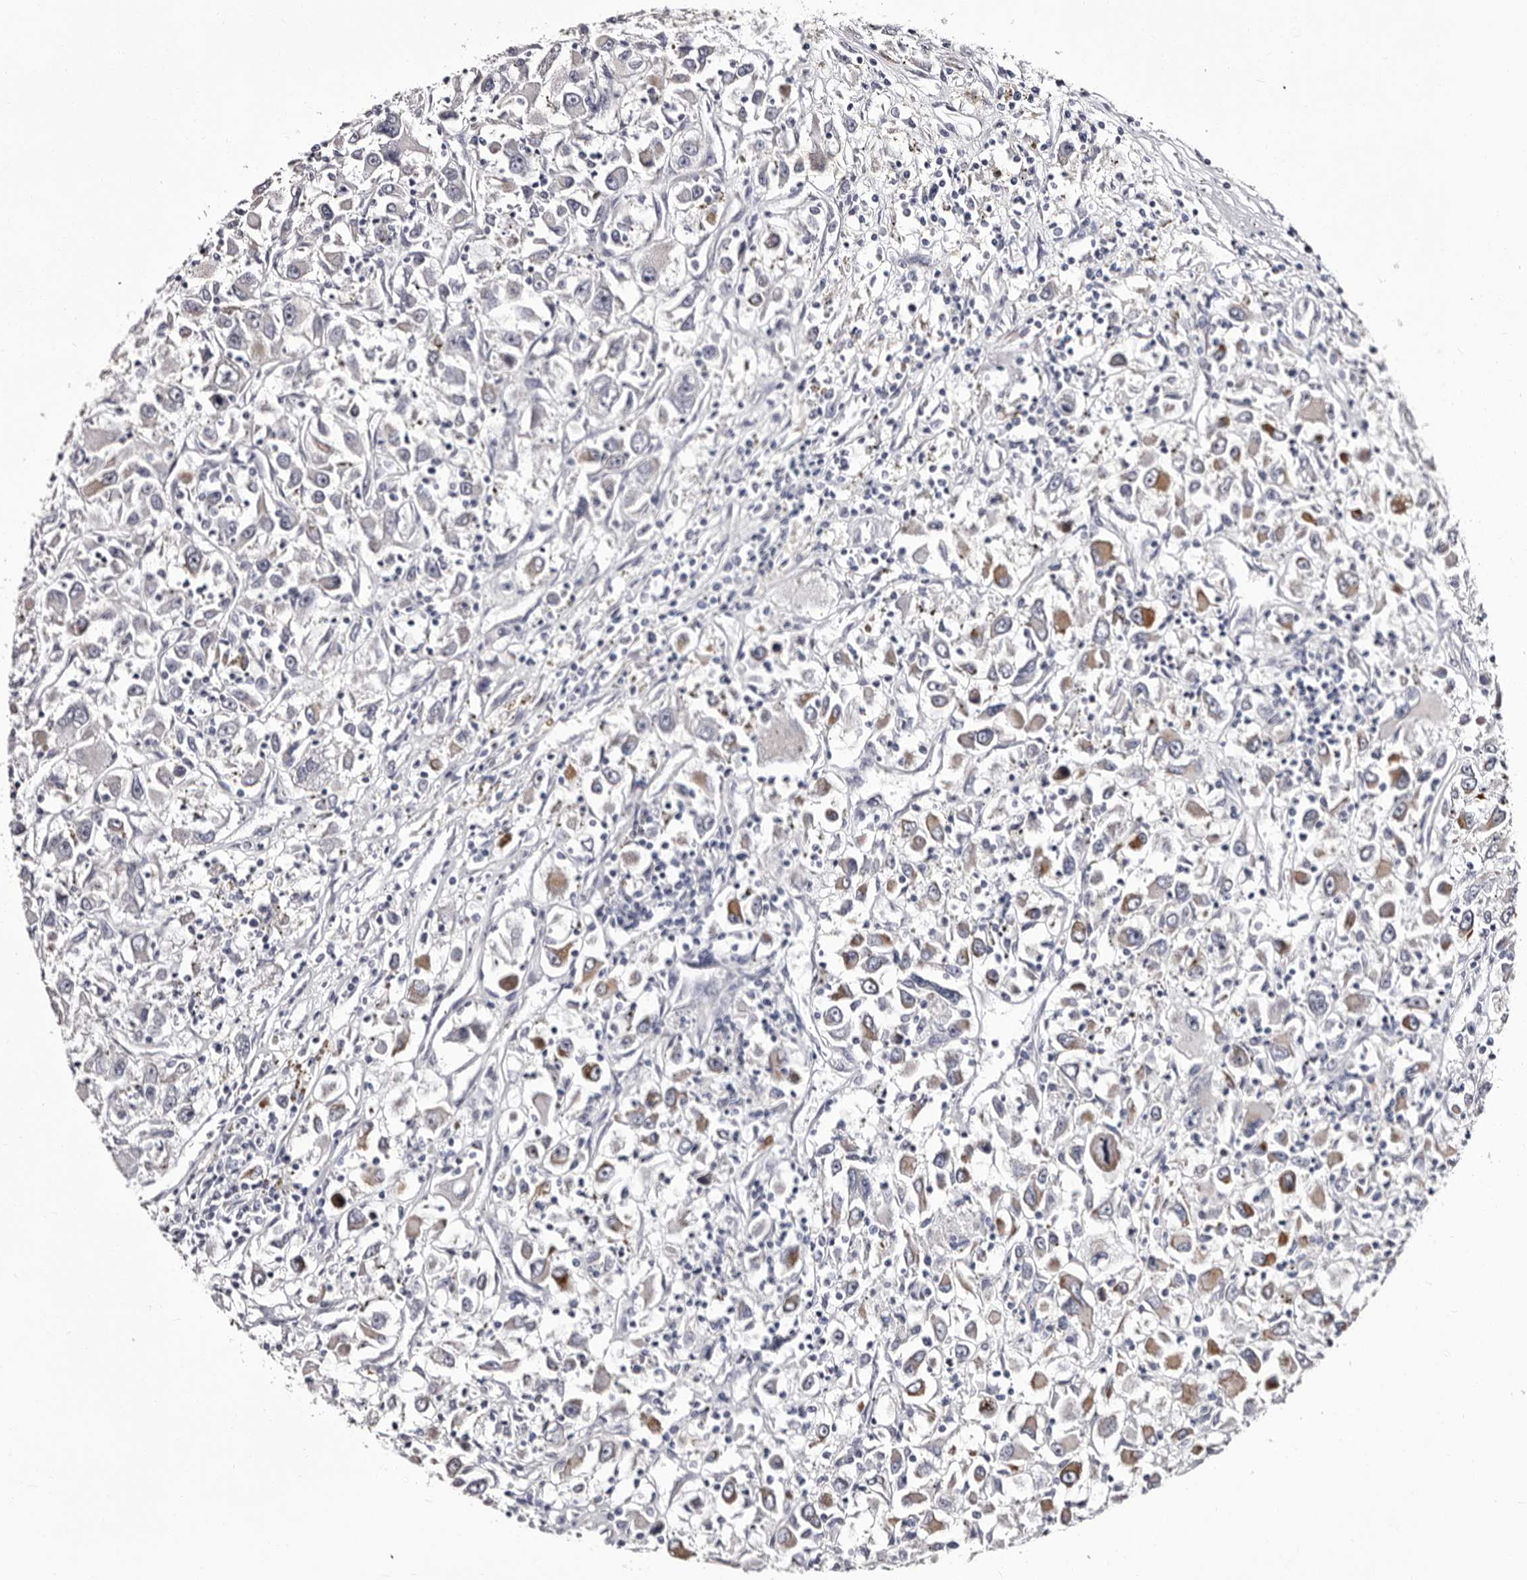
{"staining": {"intensity": "moderate", "quantity": "<25%", "location": "cytoplasmic/membranous"}, "tissue": "renal cancer", "cell_type": "Tumor cells", "image_type": "cancer", "snomed": [{"axis": "morphology", "description": "Adenocarcinoma, NOS"}, {"axis": "topography", "description": "Kidney"}], "caption": "IHC staining of renal cancer, which shows low levels of moderate cytoplasmic/membranous positivity in about <25% of tumor cells indicating moderate cytoplasmic/membranous protein positivity. The staining was performed using DAB (brown) for protein detection and nuclei were counterstained in hematoxylin (blue).", "gene": "AUNIP", "patient": {"sex": "female", "age": 52}}